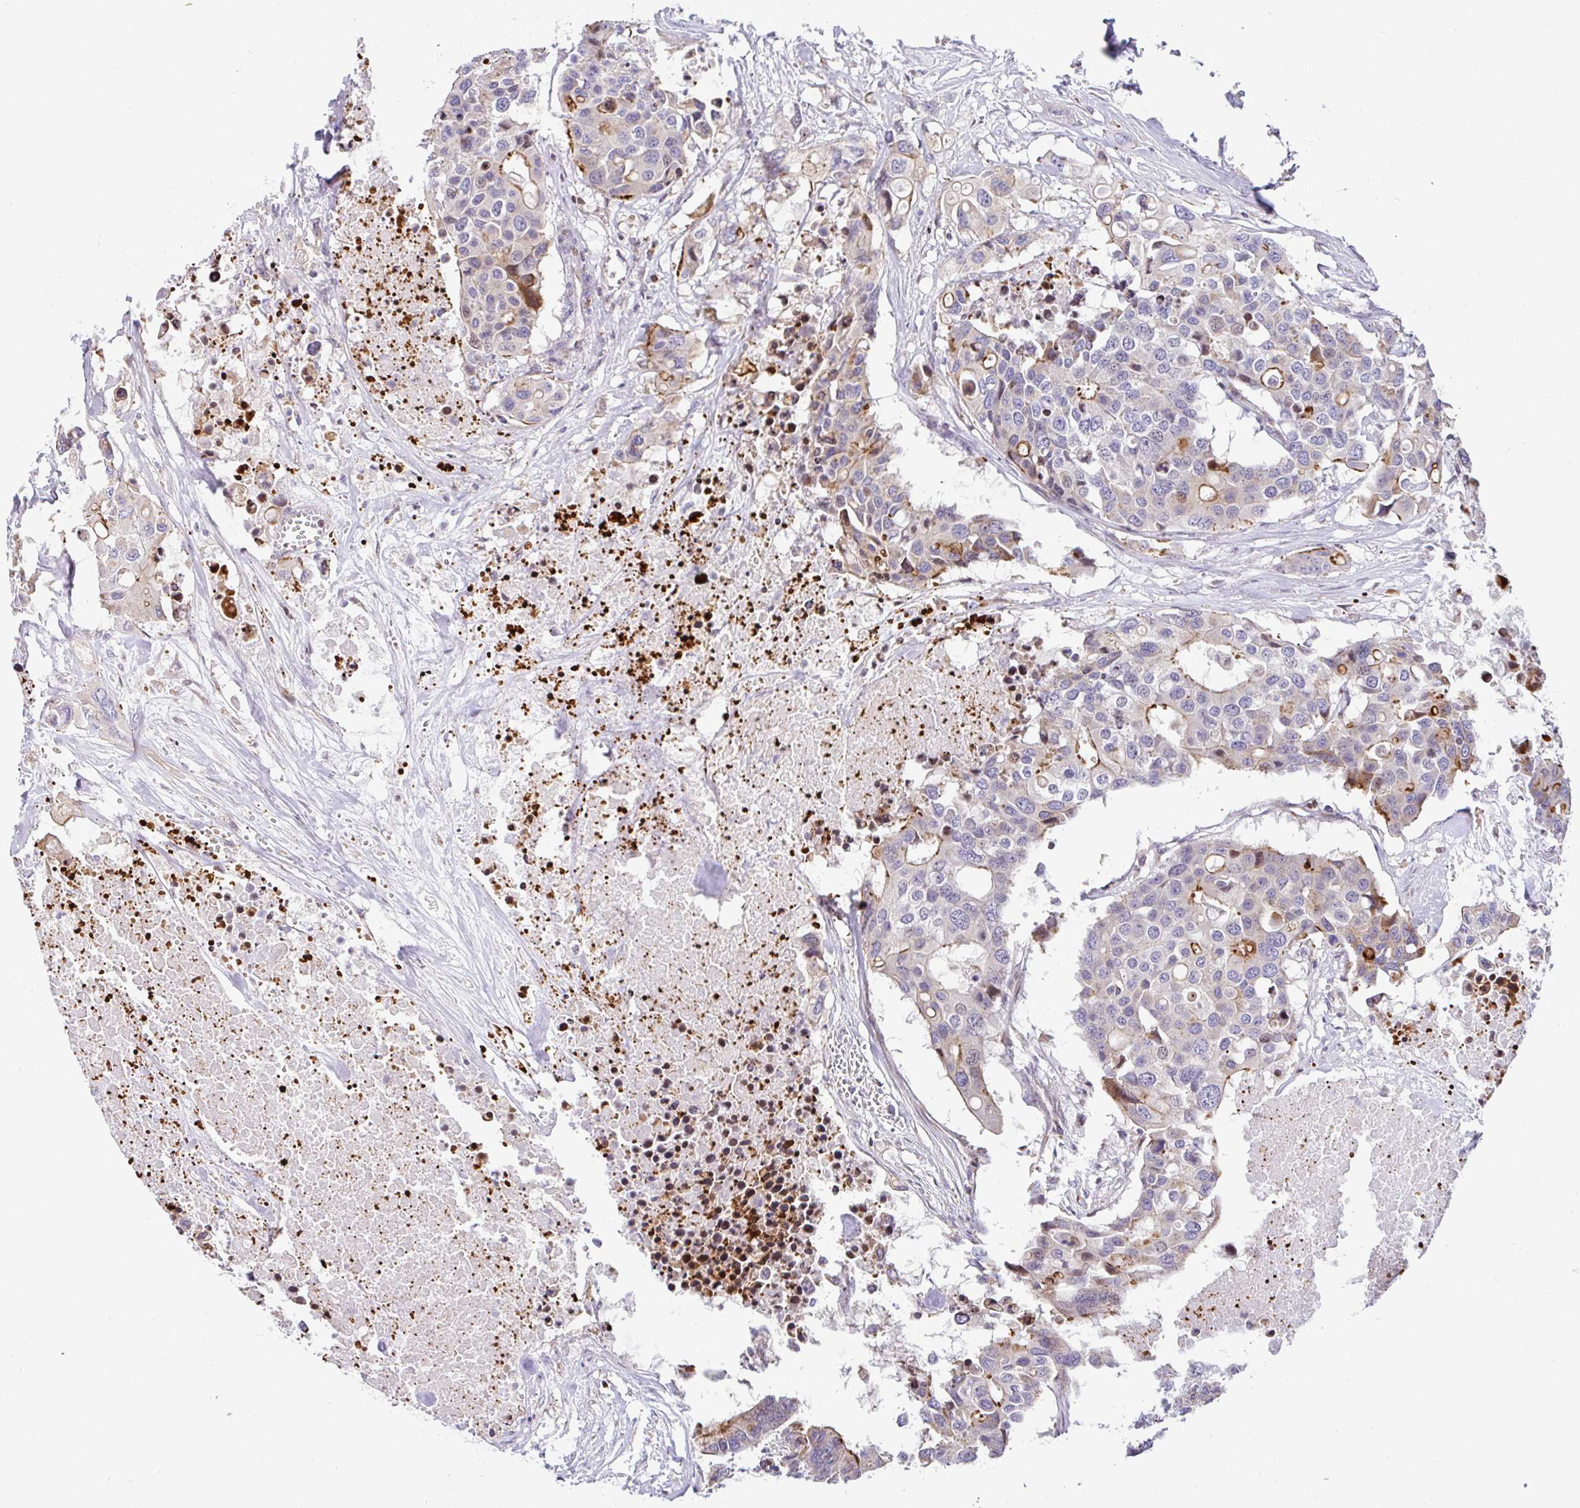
{"staining": {"intensity": "moderate", "quantity": "<25%", "location": "cytoplasmic/membranous"}, "tissue": "colorectal cancer", "cell_type": "Tumor cells", "image_type": "cancer", "snomed": [{"axis": "morphology", "description": "Adenocarcinoma, NOS"}, {"axis": "topography", "description": "Colon"}], "caption": "Human colorectal adenocarcinoma stained for a protein (brown) demonstrates moderate cytoplasmic/membranous positive expression in about <25% of tumor cells.", "gene": "FIGNL1", "patient": {"sex": "male", "age": 77}}